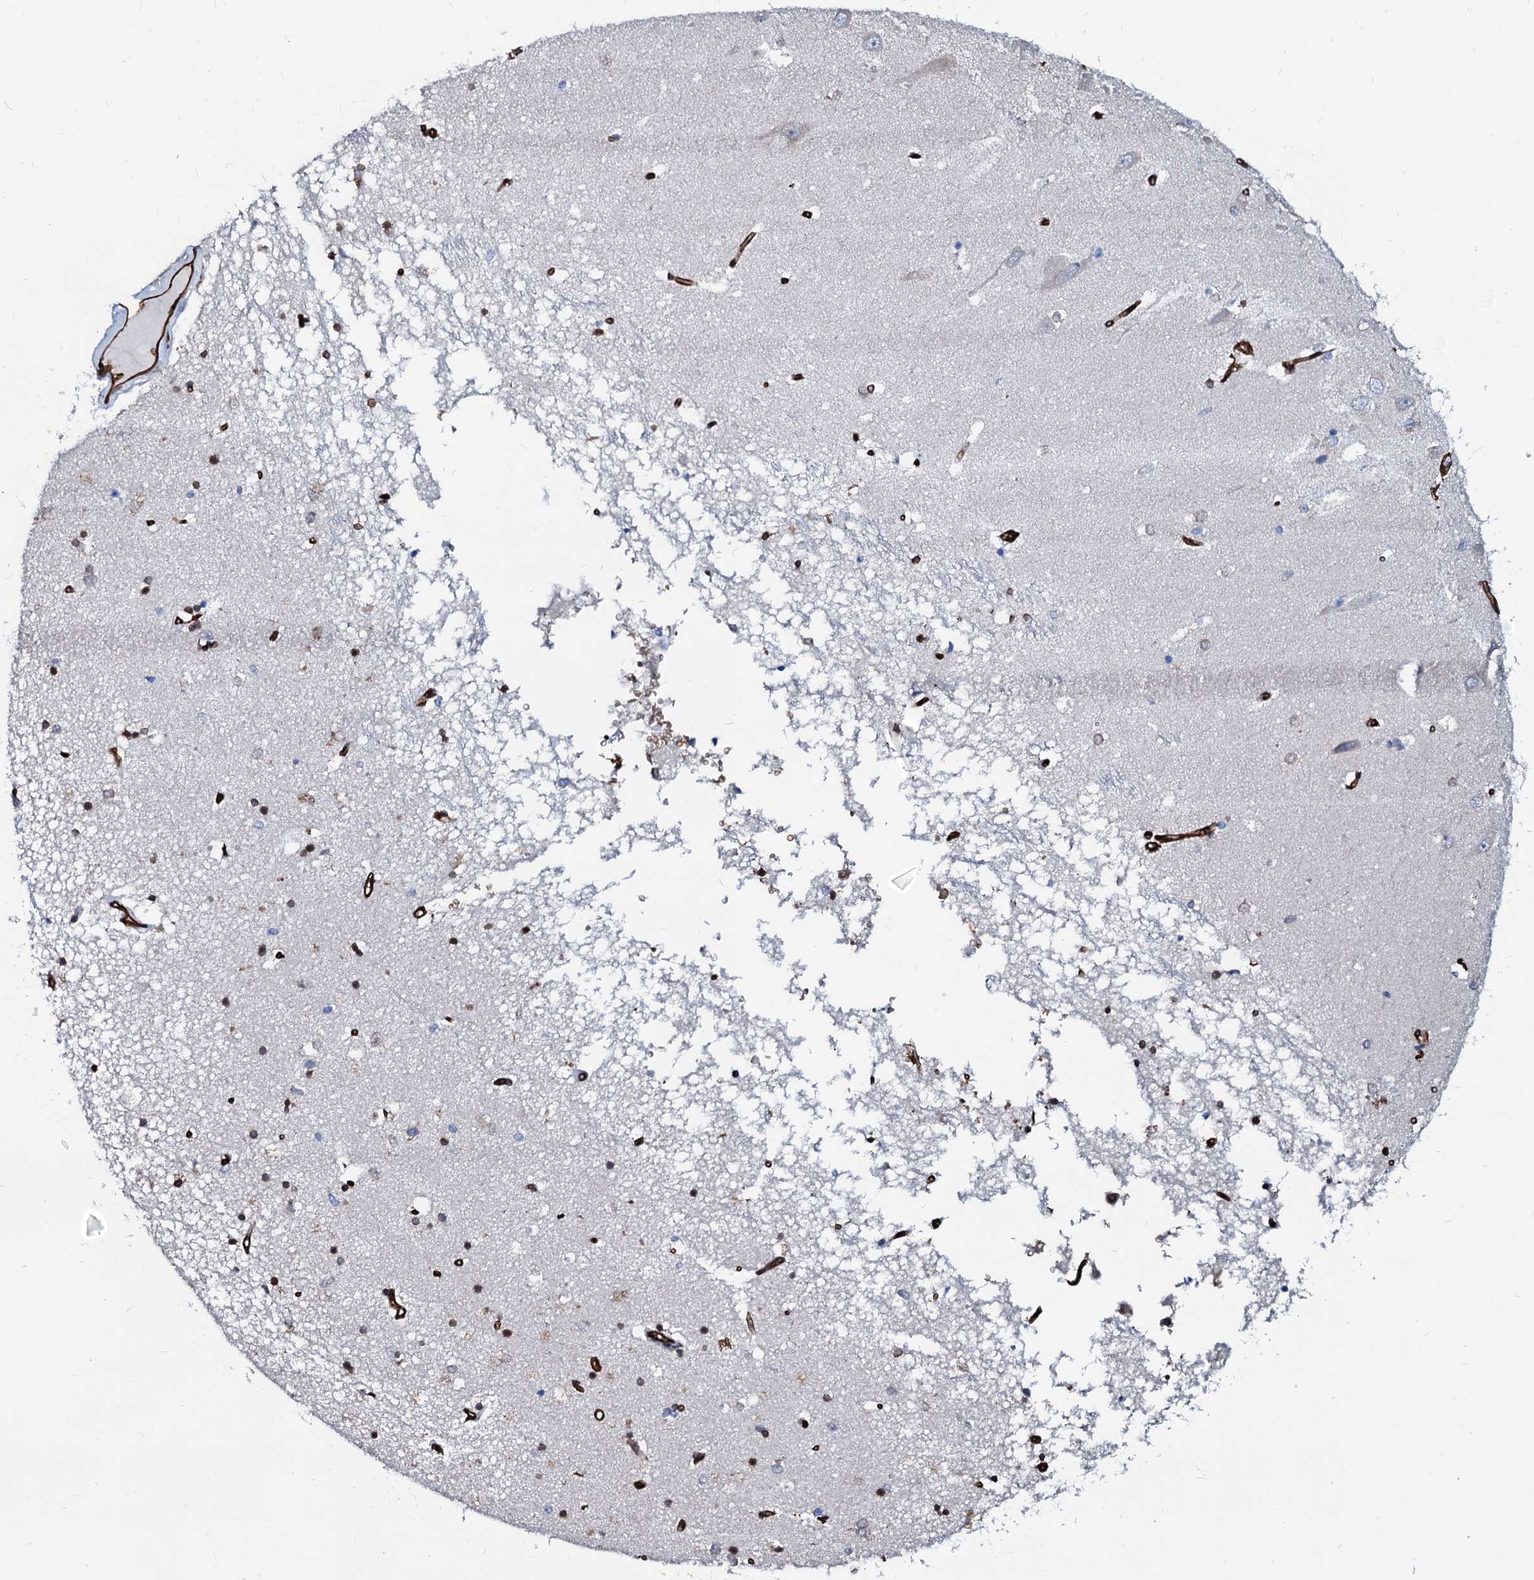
{"staining": {"intensity": "moderate", "quantity": ">75%", "location": "cytoplasmic/membranous,nuclear"}, "tissue": "hippocampus", "cell_type": "Glial cells", "image_type": "normal", "snomed": [{"axis": "morphology", "description": "Normal tissue, NOS"}, {"axis": "topography", "description": "Hippocampus"}], "caption": "Immunohistochemistry (DAB (3,3'-diaminobenzidine)) staining of unremarkable human hippocampus exhibits moderate cytoplasmic/membranous,nuclear protein positivity in about >75% of glial cells. (Stains: DAB (3,3'-diaminobenzidine) in brown, nuclei in blue, Microscopy: brightfield microscopy at high magnification).", "gene": "NRP2", "patient": {"sex": "male", "age": 70}}